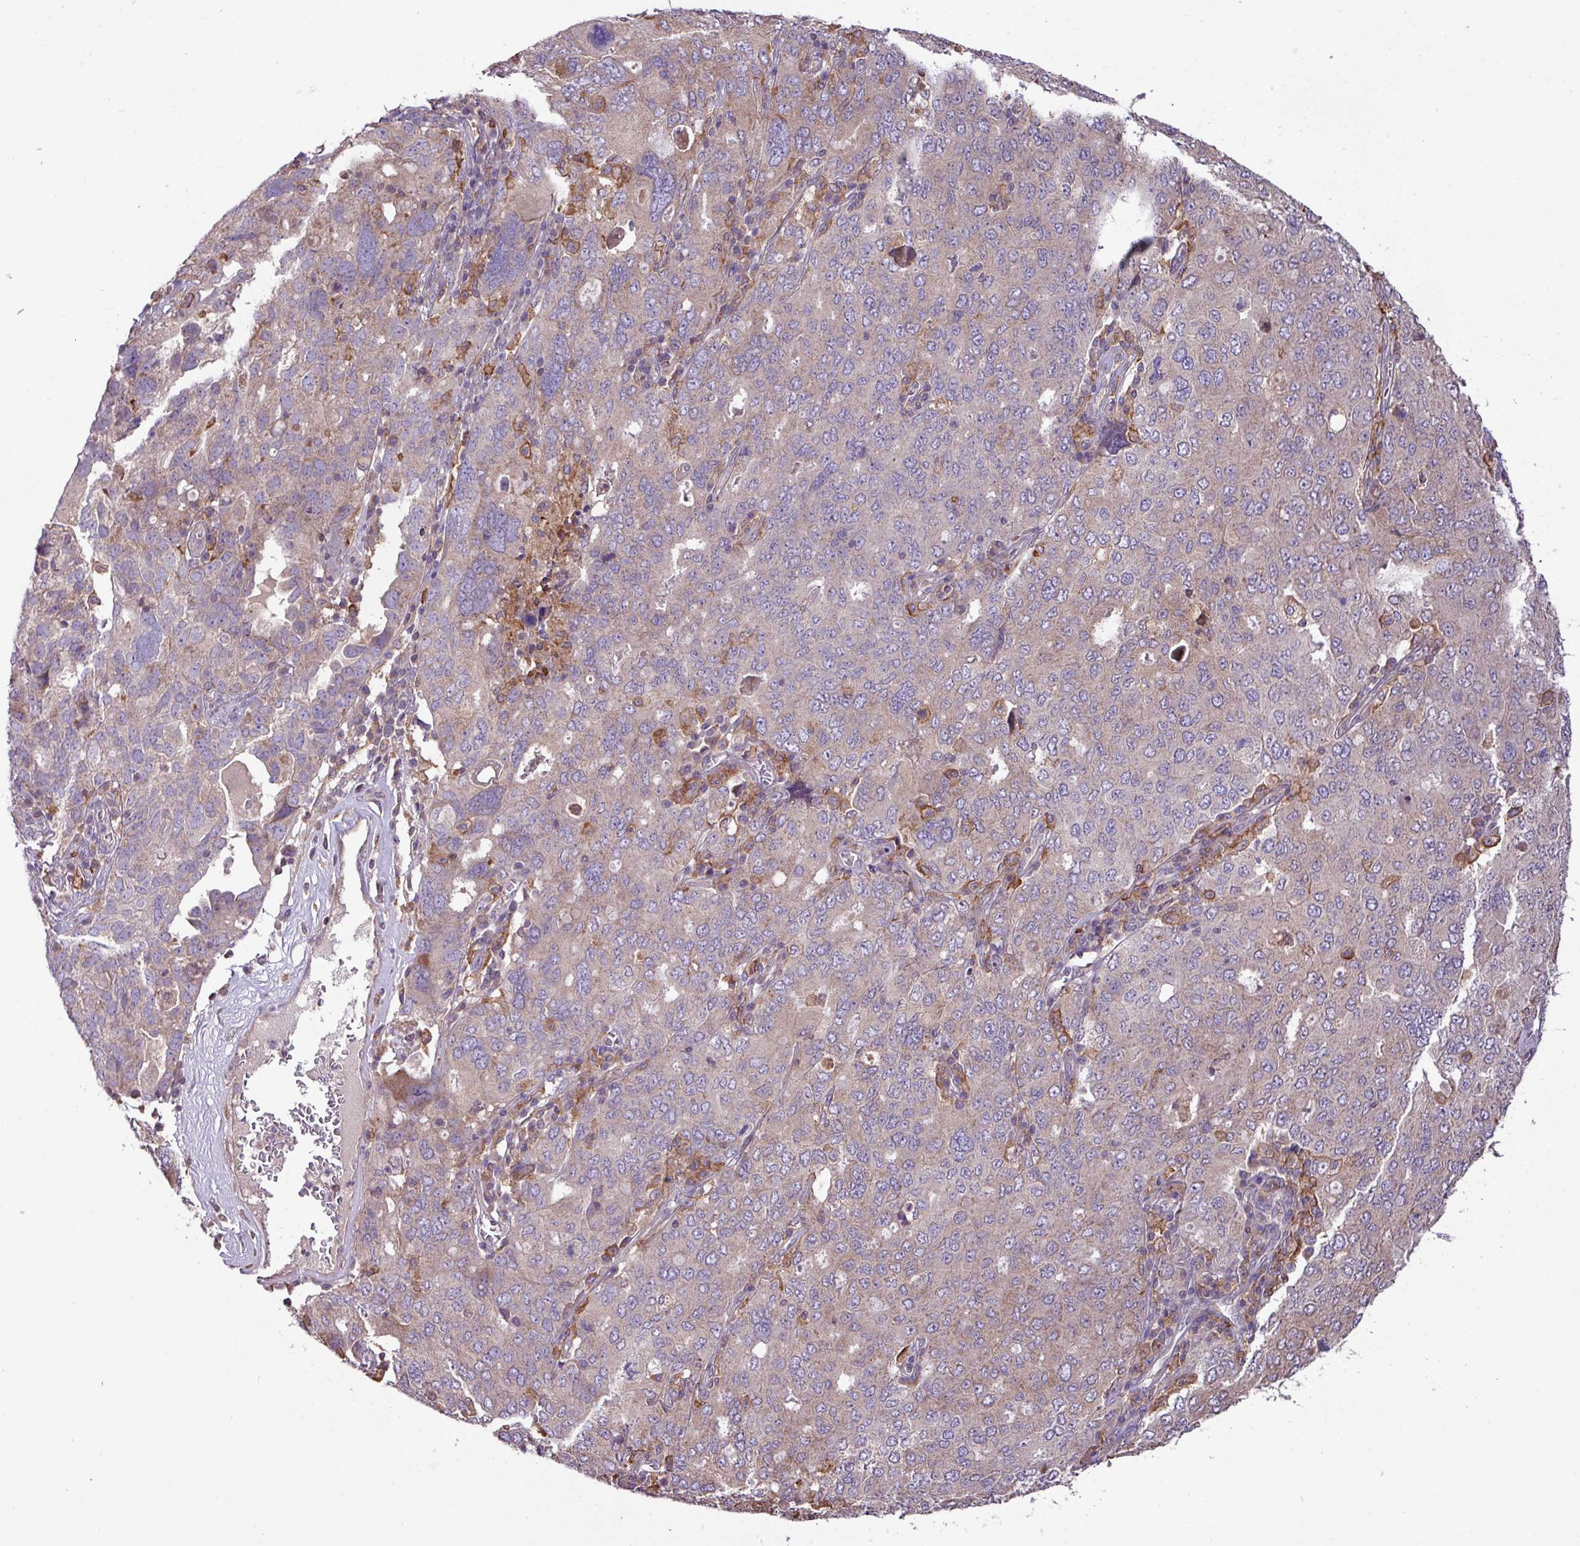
{"staining": {"intensity": "weak", "quantity": "<25%", "location": "cytoplasmic/membranous"}, "tissue": "ovarian cancer", "cell_type": "Tumor cells", "image_type": "cancer", "snomed": [{"axis": "morphology", "description": "Carcinoma, endometroid"}, {"axis": "topography", "description": "Ovary"}], "caption": "There is no significant positivity in tumor cells of ovarian cancer.", "gene": "ARHGEF25", "patient": {"sex": "female", "age": 62}}